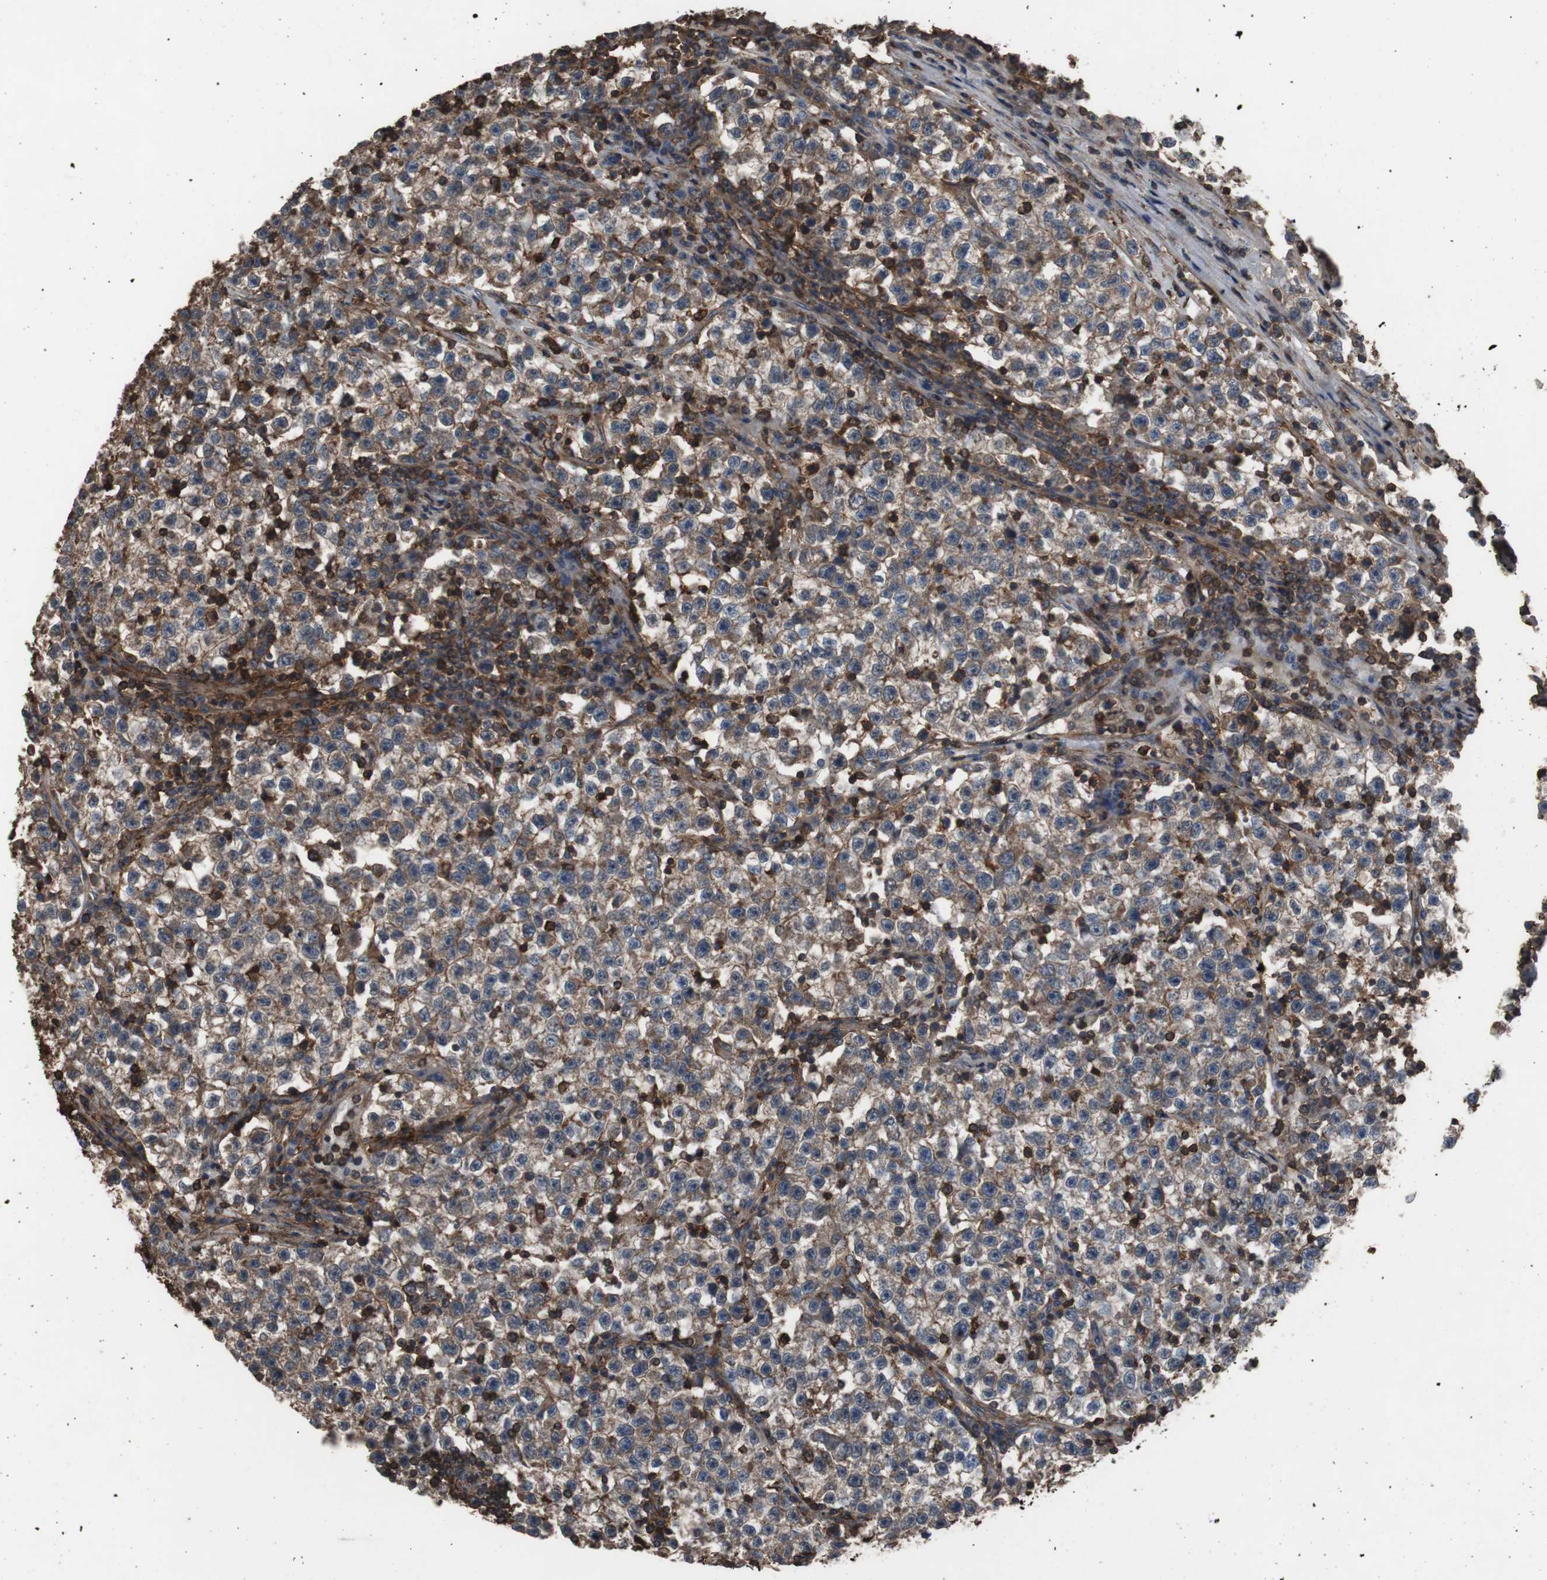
{"staining": {"intensity": "weak", "quantity": ">75%", "location": "cytoplasmic/membranous"}, "tissue": "testis cancer", "cell_type": "Tumor cells", "image_type": "cancer", "snomed": [{"axis": "morphology", "description": "Seminoma, NOS"}, {"axis": "topography", "description": "Testis"}], "caption": "Protein staining by IHC displays weak cytoplasmic/membranous expression in about >75% of tumor cells in testis cancer (seminoma).", "gene": "COL6A2", "patient": {"sex": "male", "age": 22}}